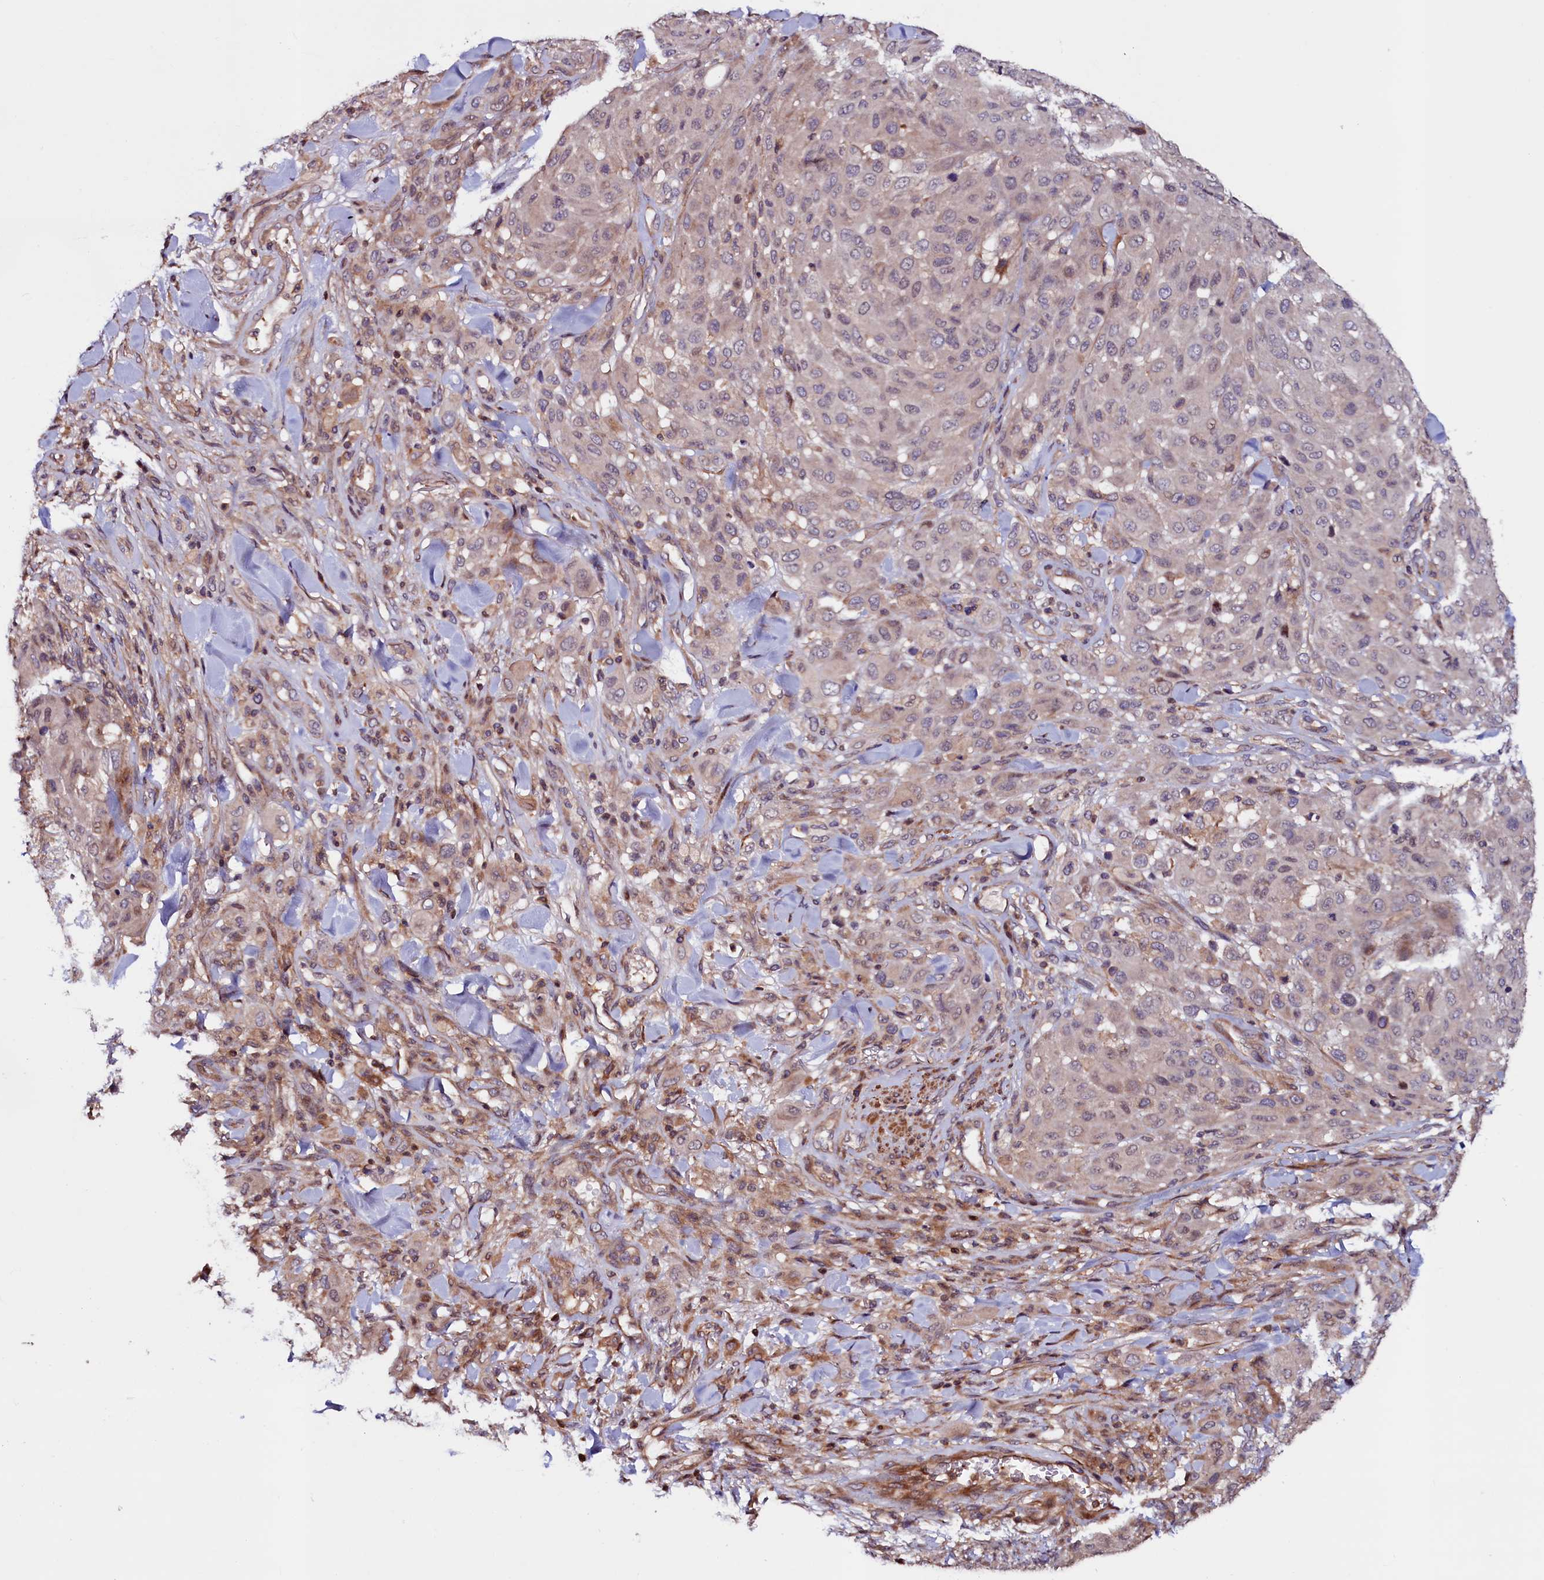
{"staining": {"intensity": "weak", "quantity": "<25%", "location": "nuclear"}, "tissue": "melanoma", "cell_type": "Tumor cells", "image_type": "cancer", "snomed": [{"axis": "morphology", "description": "Malignant melanoma, Metastatic site"}, {"axis": "topography", "description": "Skin"}], "caption": "Tumor cells show no significant expression in malignant melanoma (metastatic site).", "gene": "DUOXA1", "patient": {"sex": "female", "age": 81}}